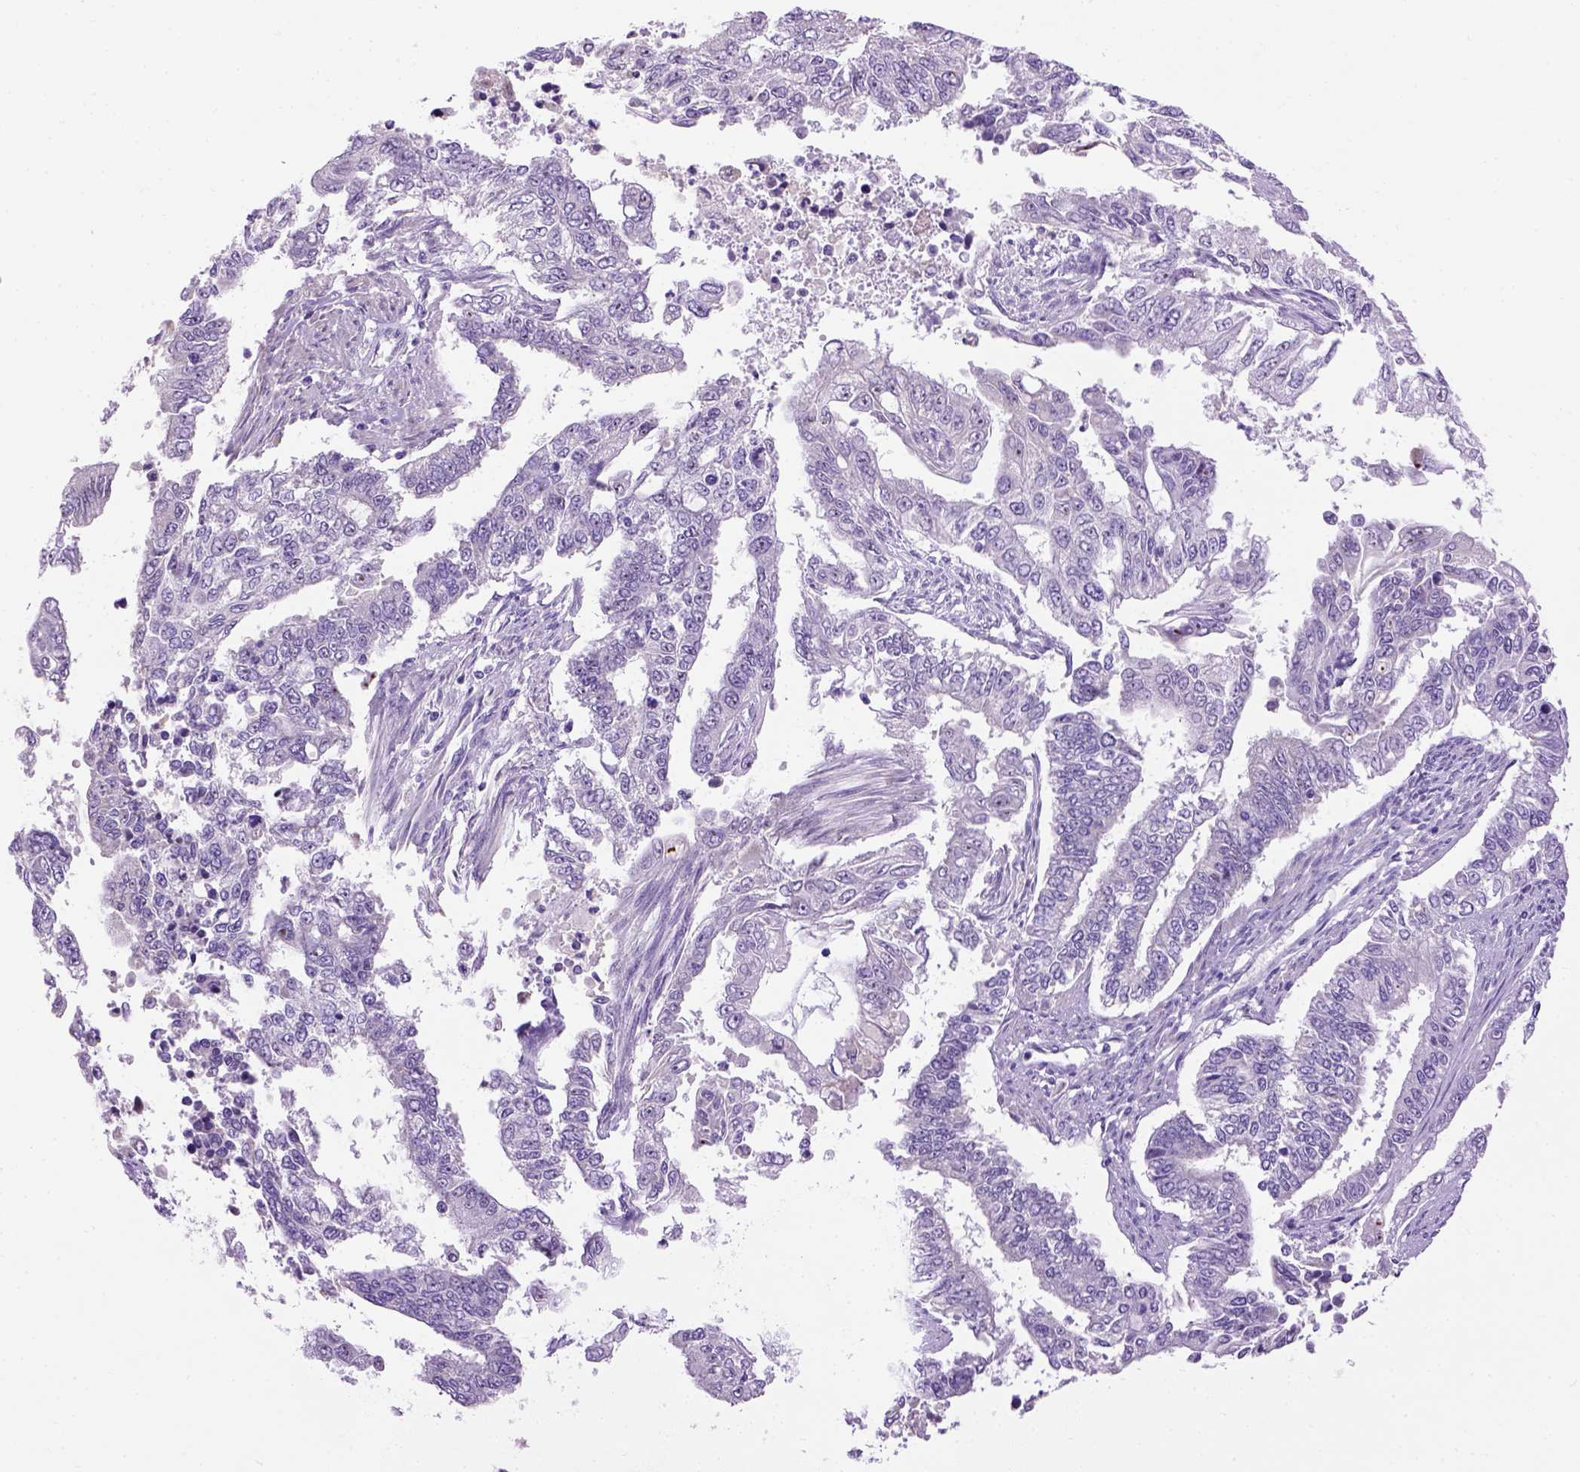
{"staining": {"intensity": "negative", "quantity": "none", "location": "none"}, "tissue": "endometrial cancer", "cell_type": "Tumor cells", "image_type": "cancer", "snomed": [{"axis": "morphology", "description": "Adenocarcinoma, NOS"}, {"axis": "topography", "description": "Uterus"}], "caption": "The immunohistochemistry micrograph has no significant staining in tumor cells of adenocarcinoma (endometrial) tissue.", "gene": "UTP4", "patient": {"sex": "female", "age": 59}}